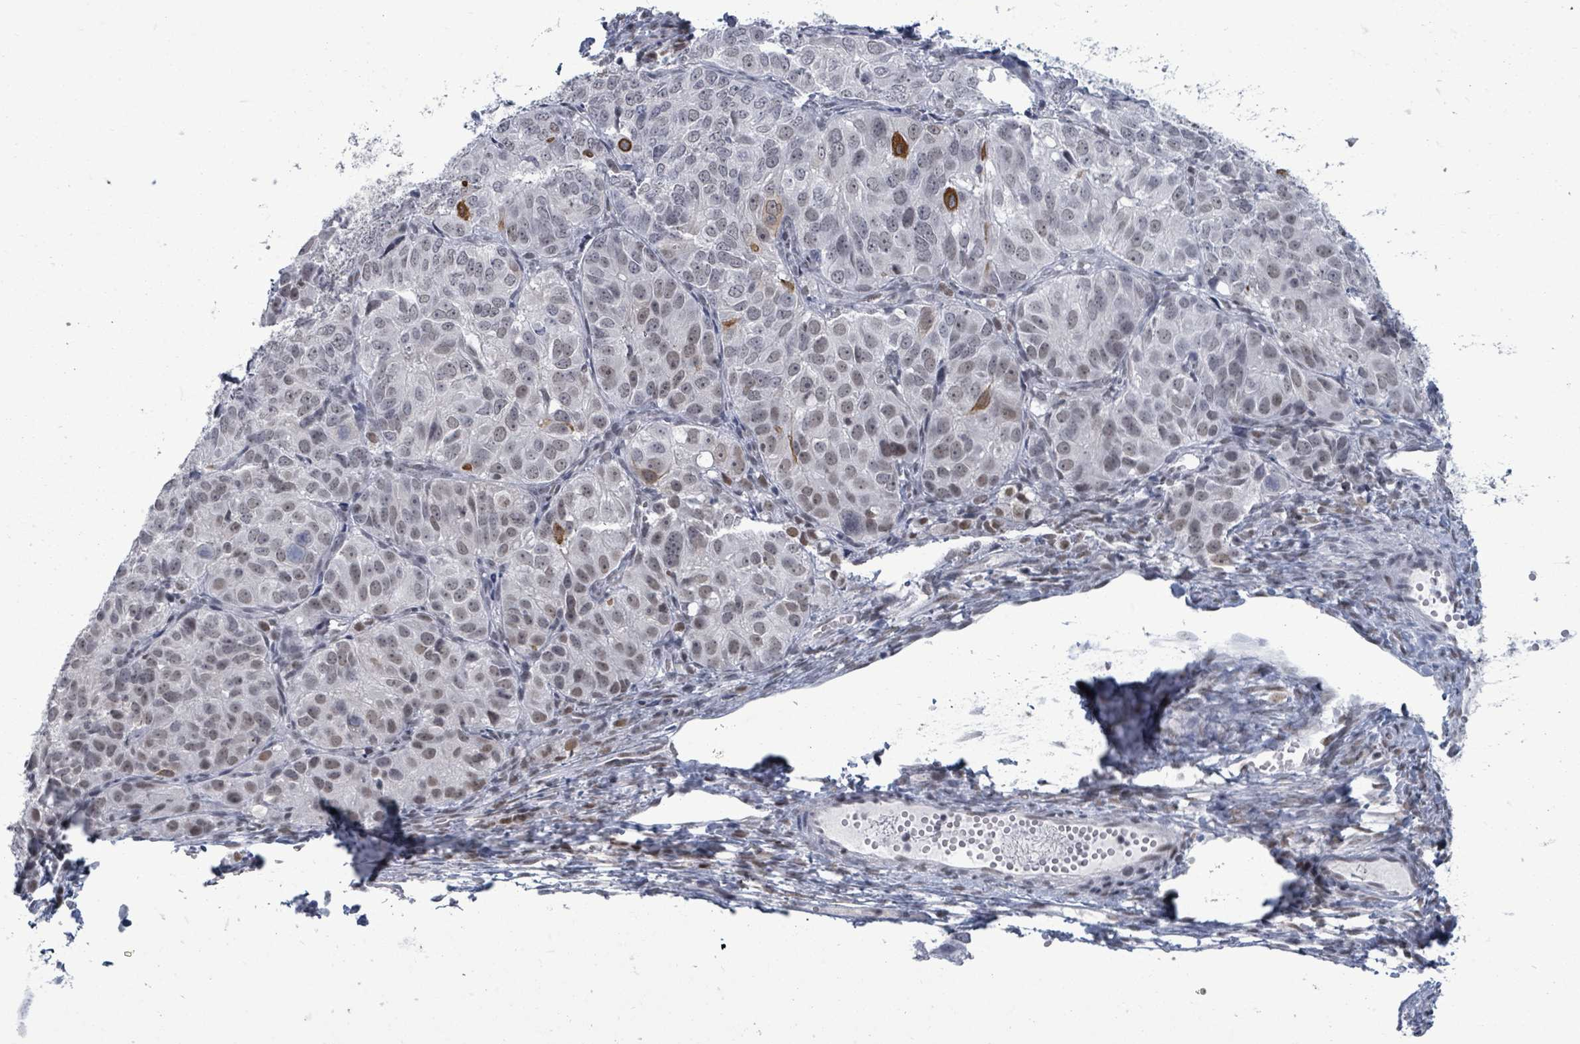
{"staining": {"intensity": "strong", "quantity": "<25%", "location": "cytoplasmic/membranous"}, "tissue": "ovarian cancer", "cell_type": "Tumor cells", "image_type": "cancer", "snomed": [{"axis": "morphology", "description": "Carcinoma, endometroid"}, {"axis": "topography", "description": "Ovary"}], "caption": "Immunohistochemical staining of human ovarian cancer (endometroid carcinoma) exhibits strong cytoplasmic/membranous protein positivity in about <25% of tumor cells.", "gene": "ERCC5", "patient": {"sex": "female", "age": 51}}